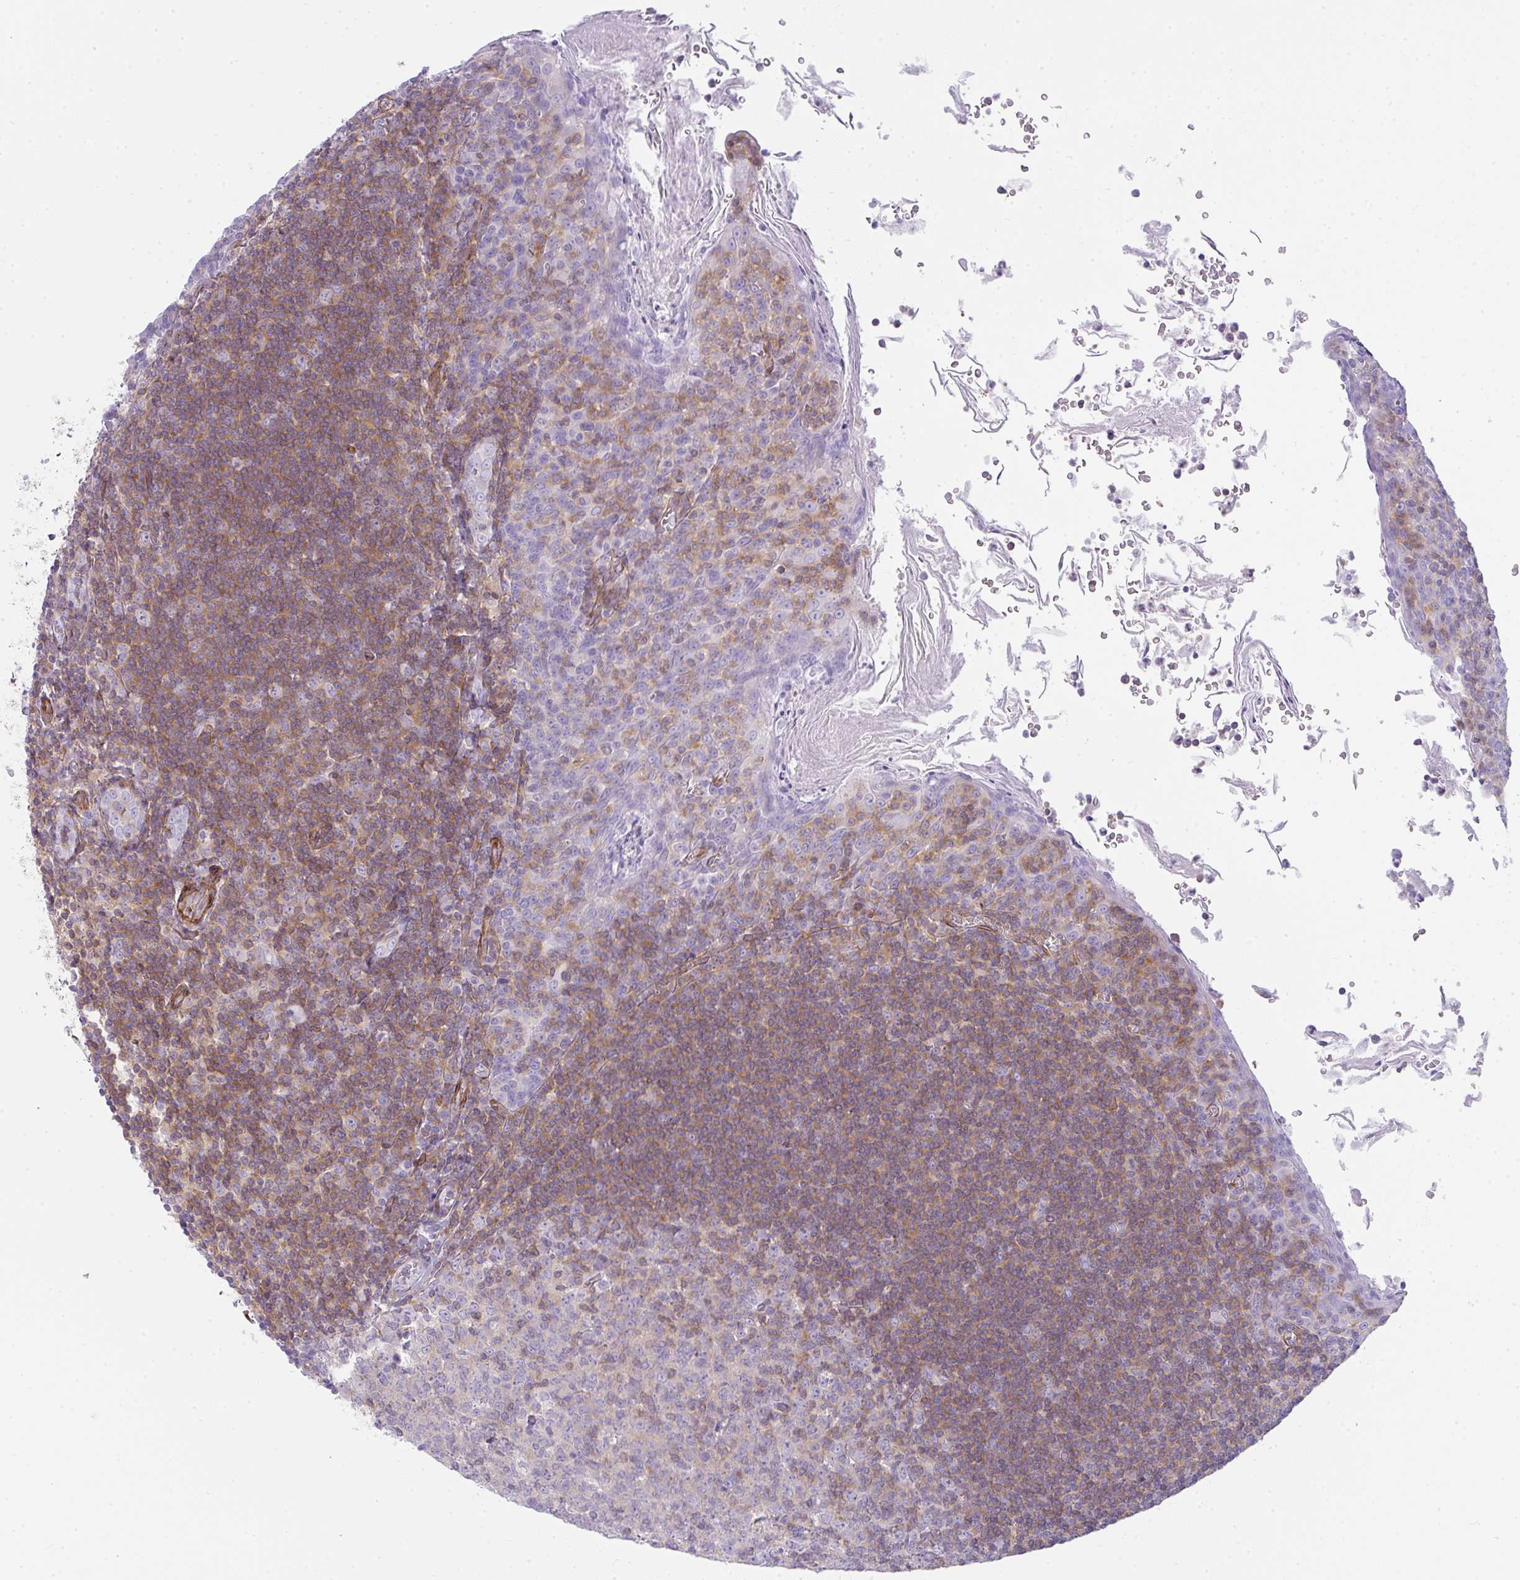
{"staining": {"intensity": "moderate", "quantity": "<25%", "location": "cytoplasmic/membranous"}, "tissue": "tonsil", "cell_type": "Germinal center cells", "image_type": "normal", "snomed": [{"axis": "morphology", "description": "Normal tissue, NOS"}, {"axis": "topography", "description": "Tonsil"}], "caption": "Immunohistochemical staining of benign tonsil reveals moderate cytoplasmic/membranous protein expression in about <25% of germinal center cells. The staining was performed using DAB, with brown indicating positive protein expression. Nuclei are stained blue with hematoxylin.", "gene": "CDRT15", "patient": {"sex": "male", "age": 27}}